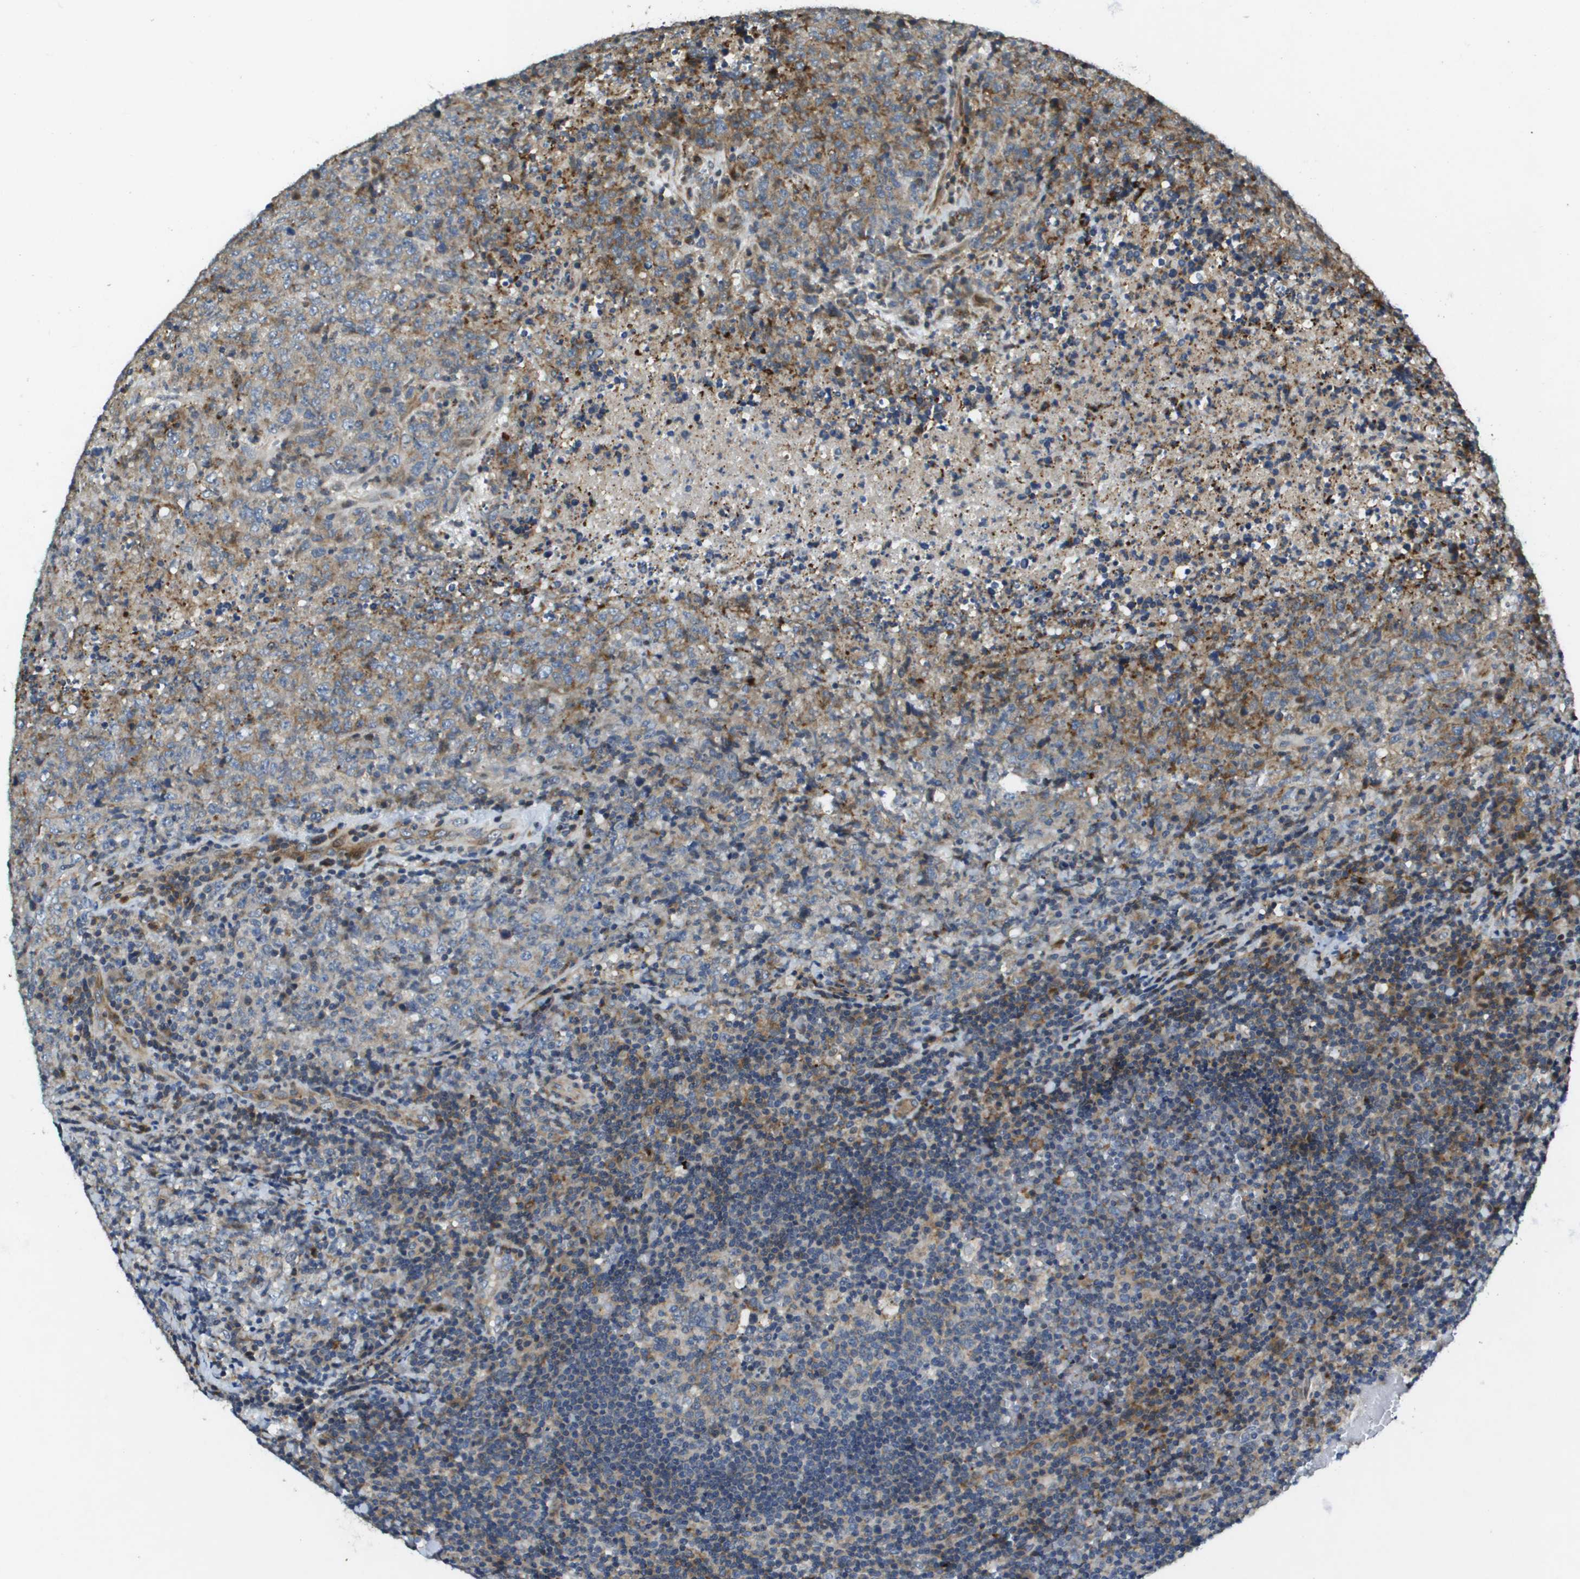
{"staining": {"intensity": "moderate", "quantity": "<25%", "location": "cytoplasmic/membranous"}, "tissue": "lymphoma", "cell_type": "Tumor cells", "image_type": "cancer", "snomed": [{"axis": "morphology", "description": "Malignant lymphoma, non-Hodgkin's type, High grade"}, {"axis": "topography", "description": "Tonsil"}], "caption": "About <25% of tumor cells in lymphoma reveal moderate cytoplasmic/membranous protein expression as visualized by brown immunohistochemical staining.", "gene": "SCN4B", "patient": {"sex": "female", "age": 36}}